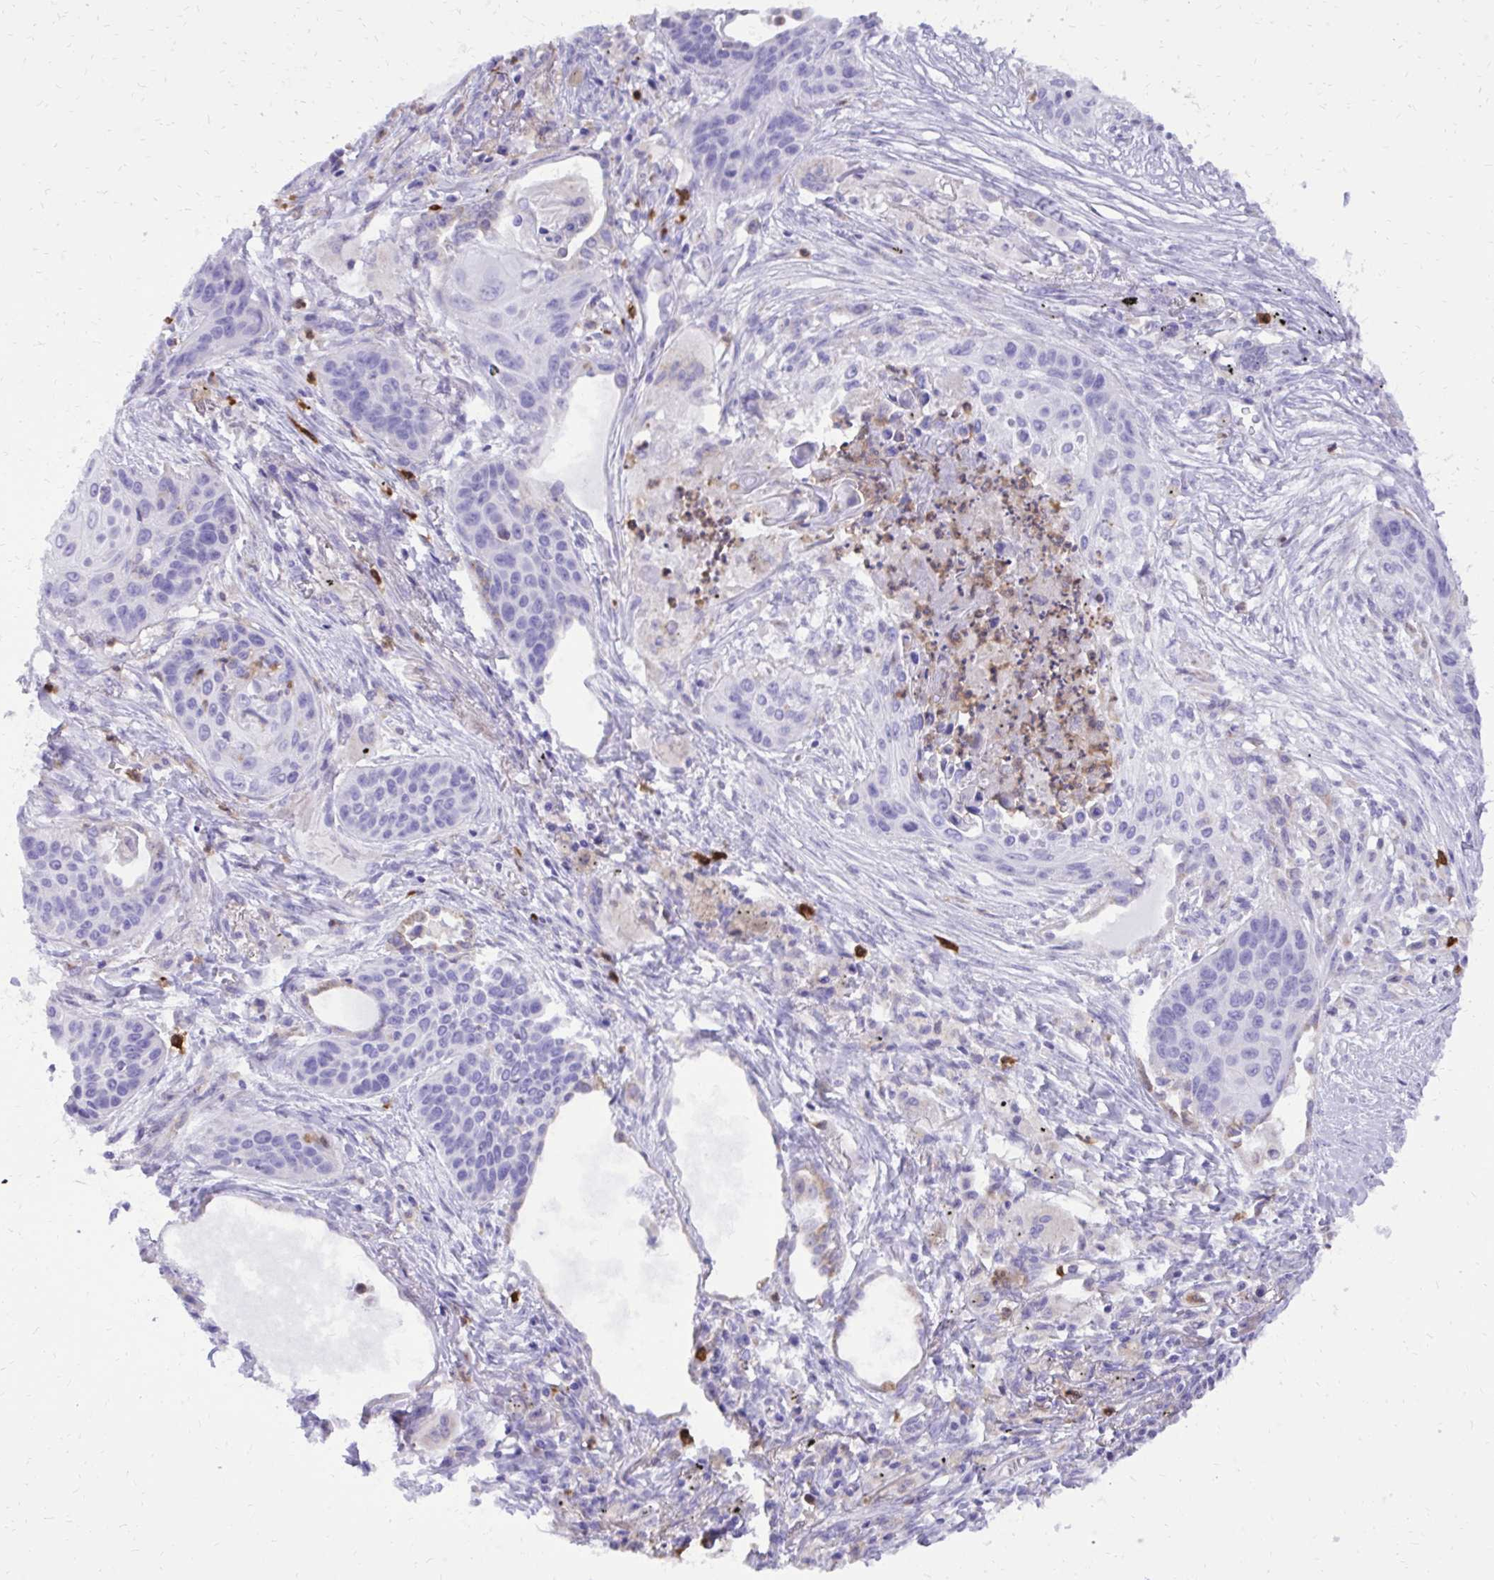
{"staining": {"intensity": "negative", "quantity": "none", "location": "none"}, "tissue": "lung cancer", "cell_type": "Tumor cells", "image_type": "cancer", "snomed": [{"axis": "morphology", "description": "Squamous cell carcinoma, NOS"}, {"axis": "topography", "description": "Lung"}], "caption": "A micrograph of lung squamous cell carcinoma stained for a protein shows no brown staining in tumor cells.", "gene": "CAT", "patient": {"sex": "male", "age": 71}}